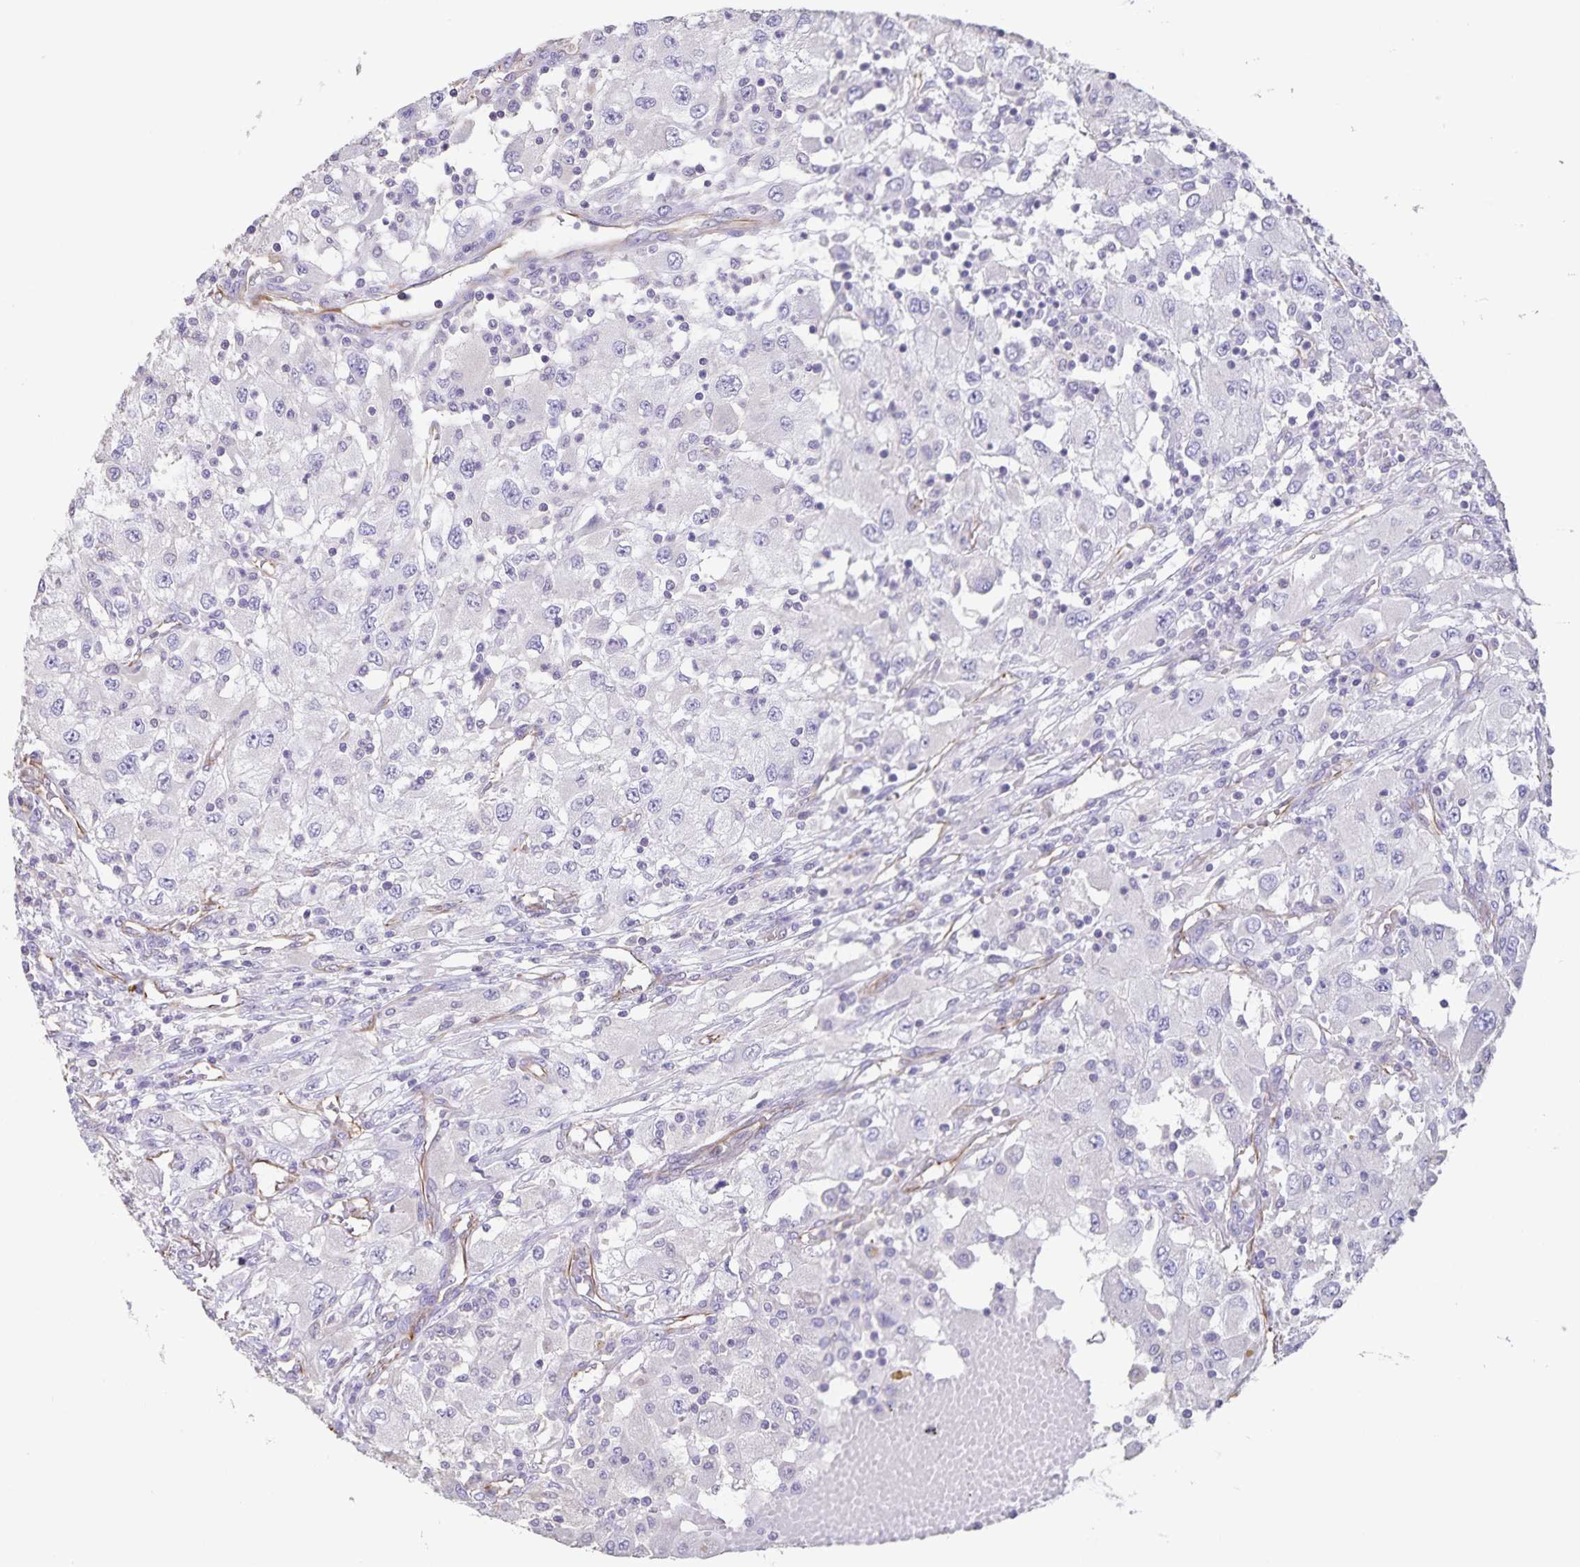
{"staining": {"intensity": "negative", "quantity": "none", "location": "none"}, "tissue": "renal cancer", "cell_type": "Tumor cells", "image_type": "cancer", "snomed": [{"axis": "morphology", "description": "Adenocarcinoma, NOS"}, {"axis": "topography", "description": "Kidney"}], "caption": "Adenocarcinoma (renal) stained for a protein using immunohistochemistry exhibits no positivity tumor cells.", "gene": "SYNM", "patient": {"sex": "female", "age": 67}}